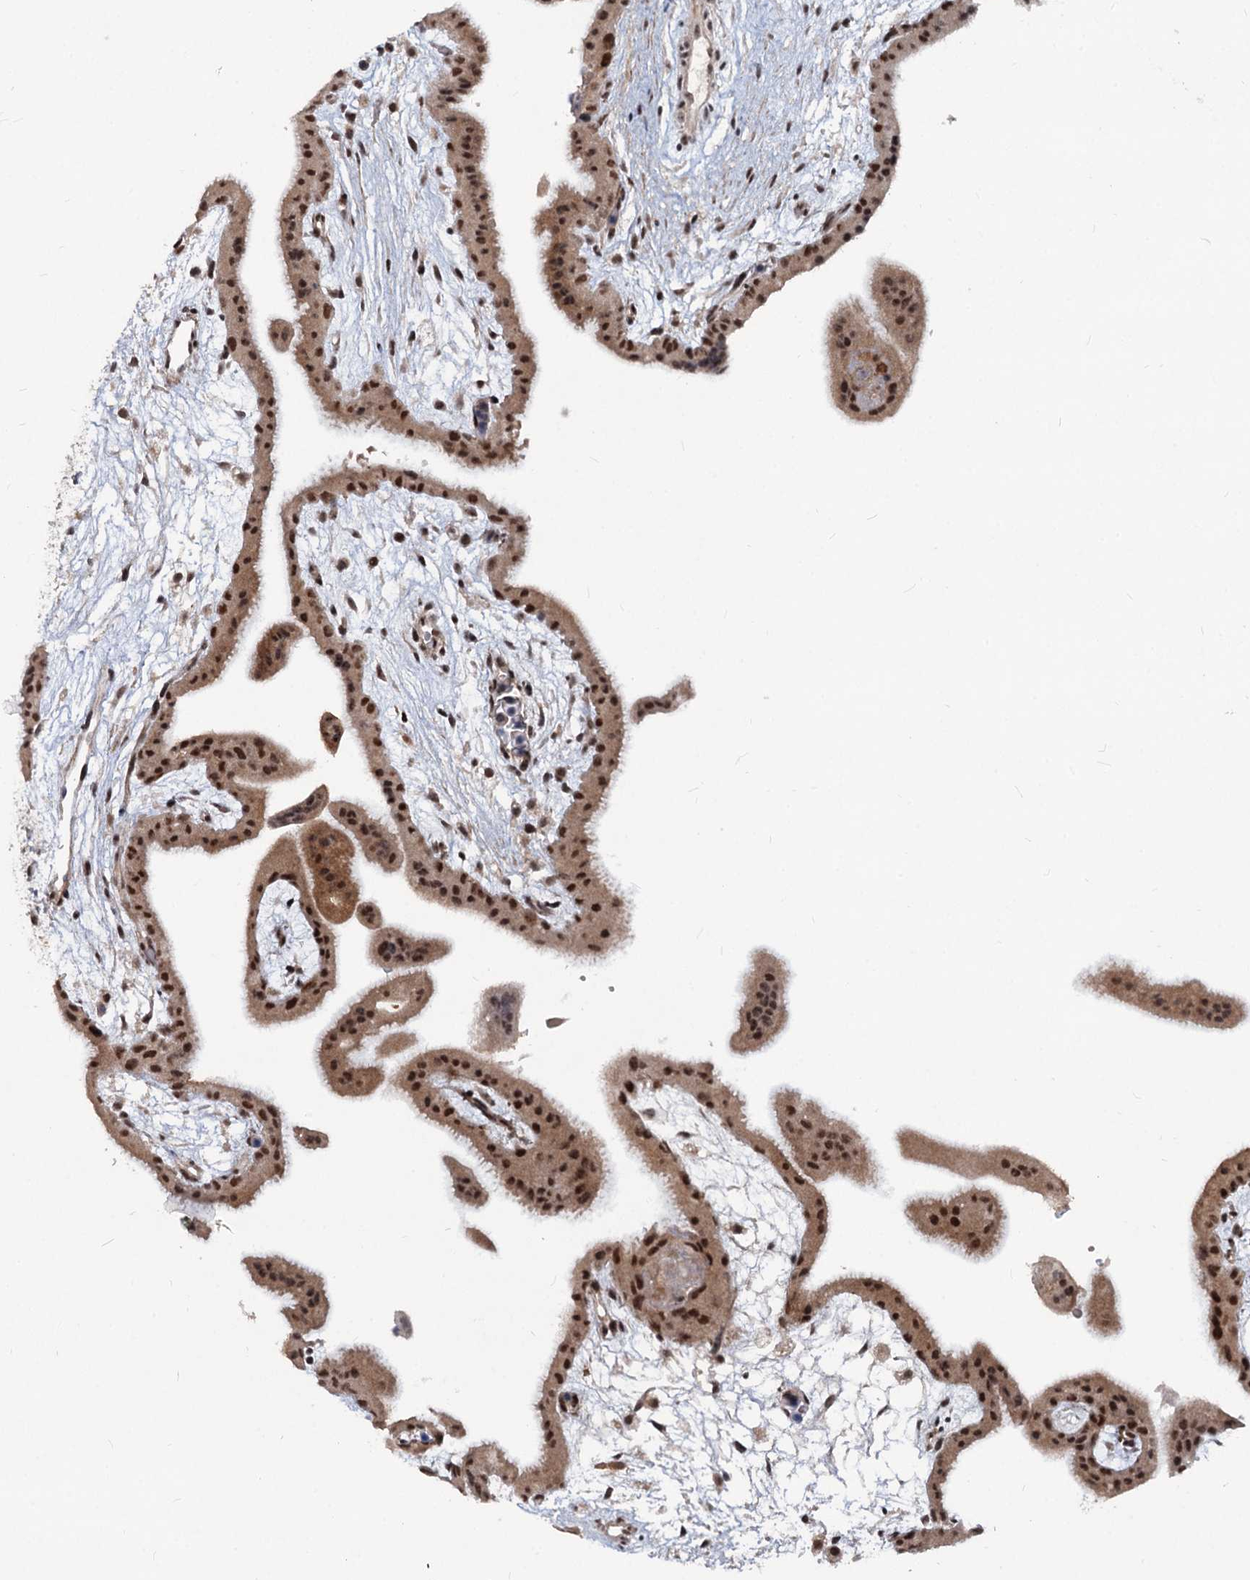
{"staining": {"intensity": "strong", "quantity": ">75%", "location": "cytoplasmic/membranous,nuclear"}, "tissue": "placenta", "cell_type": "Trophoblastic cells", "image_type": "normal", "snomed": [{"axis": "morphology", "description": "Normal tissue, NOS"}, {"axis": "topography", "description": "Placenta"}], "caption": "Immunohistochemistry of normal placenta demonstrates high levels of strong cytoplasmic/membranous,nuclear expression in about >75% of trophoblastic cells.", "gene": "PHF8", "patient": {"sex": "female", "age": 35}}